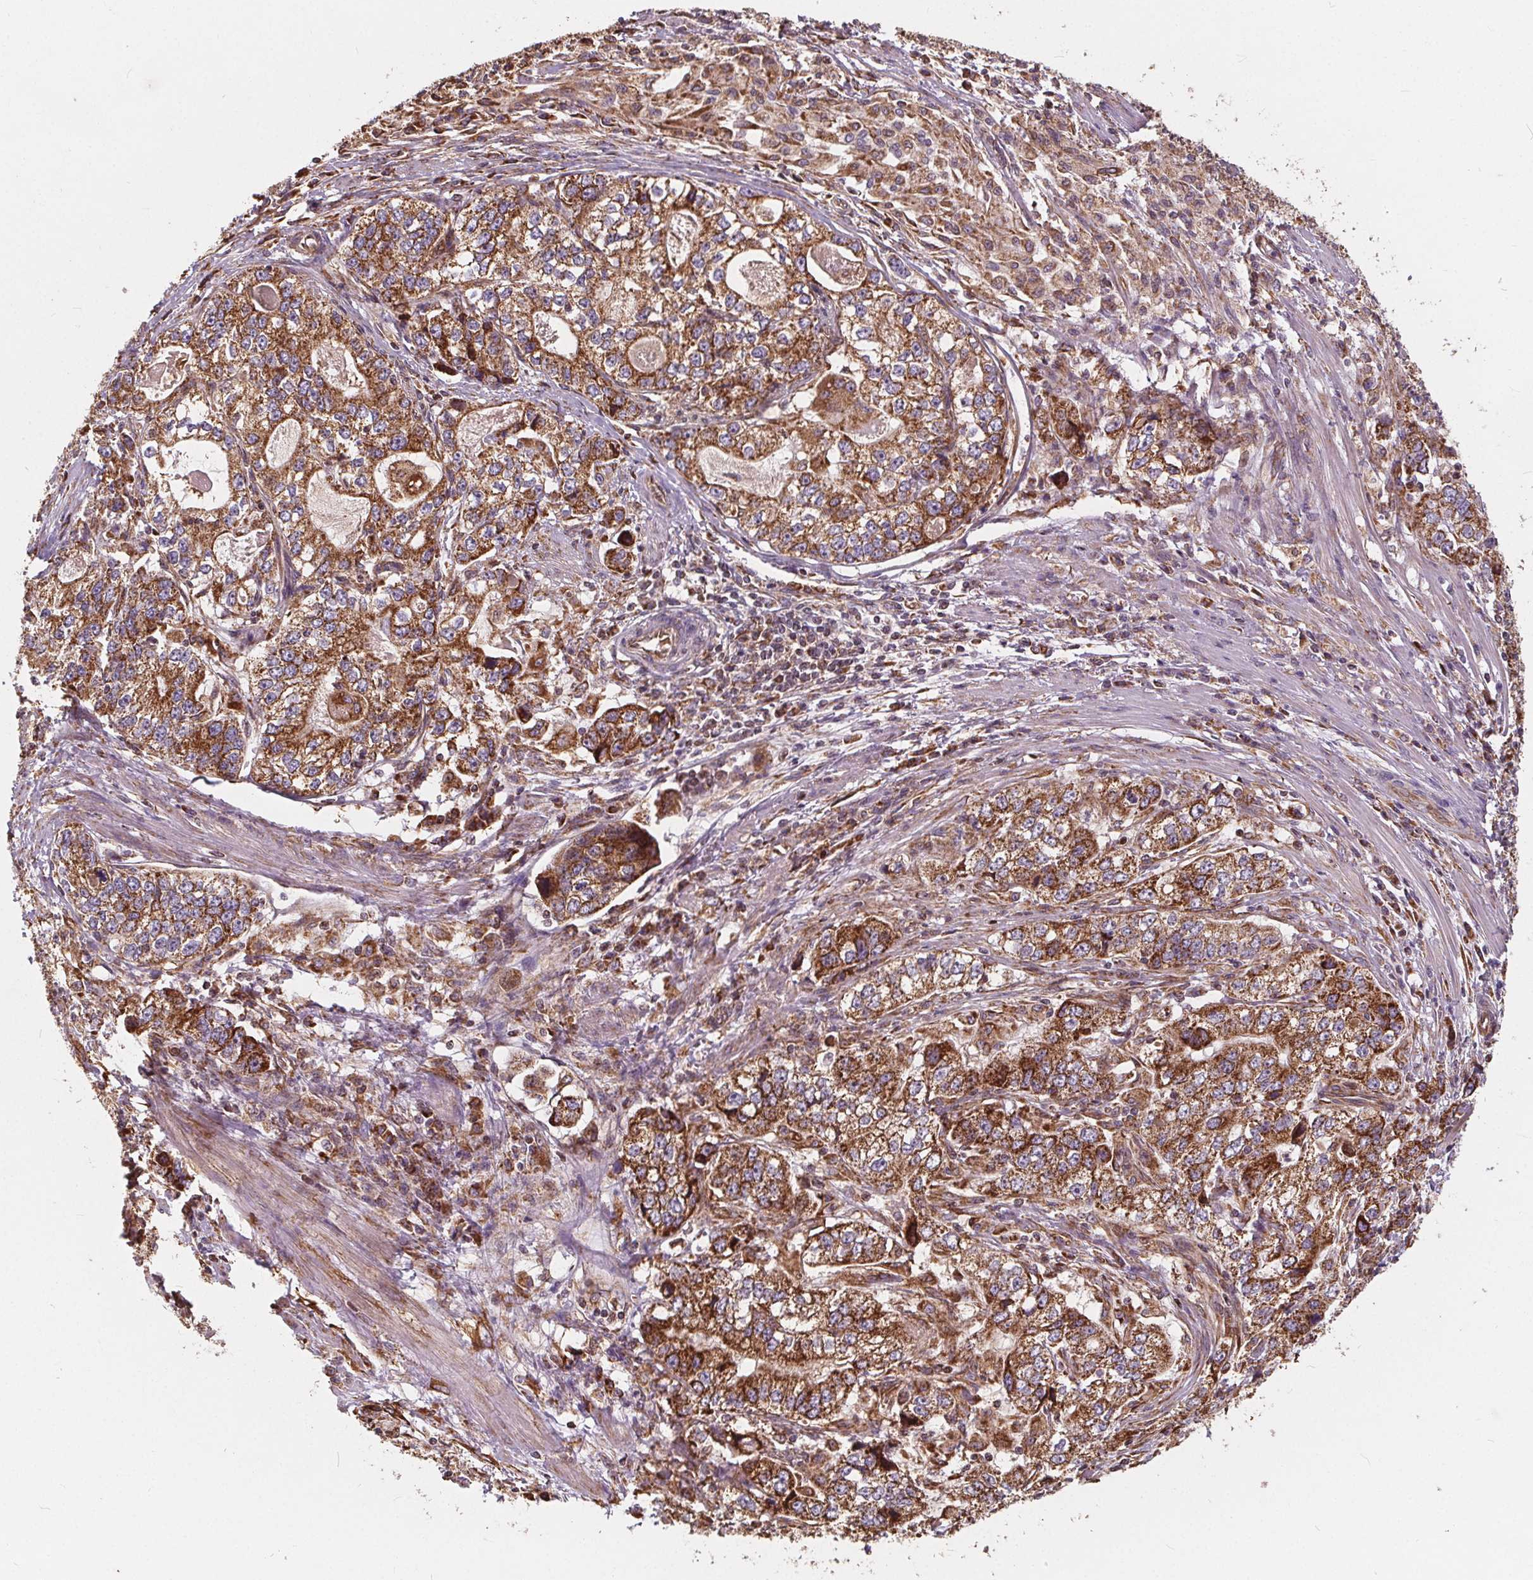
{"staining": {"intensity": "strong", "quantity": ">75%", "location": "cytoplasmic/membranous"}, "tissue": "stomach cancer", "cell_type": "Tumor cells", "image_type": "cancer", "snomed": [{"axis": "morphology", "description": "Adenocarcinoma, NOS"}, {"axis": "topography", "description": "Stomach, lower"}], "caption": "The histopathology image shows staining of stomach cancer, revealing strong cytoplasmic/membranous protein staining (brown color) within tumor cells.", "gene": "PLSCR3", "patient": {"sex": "female", "age": 72}}